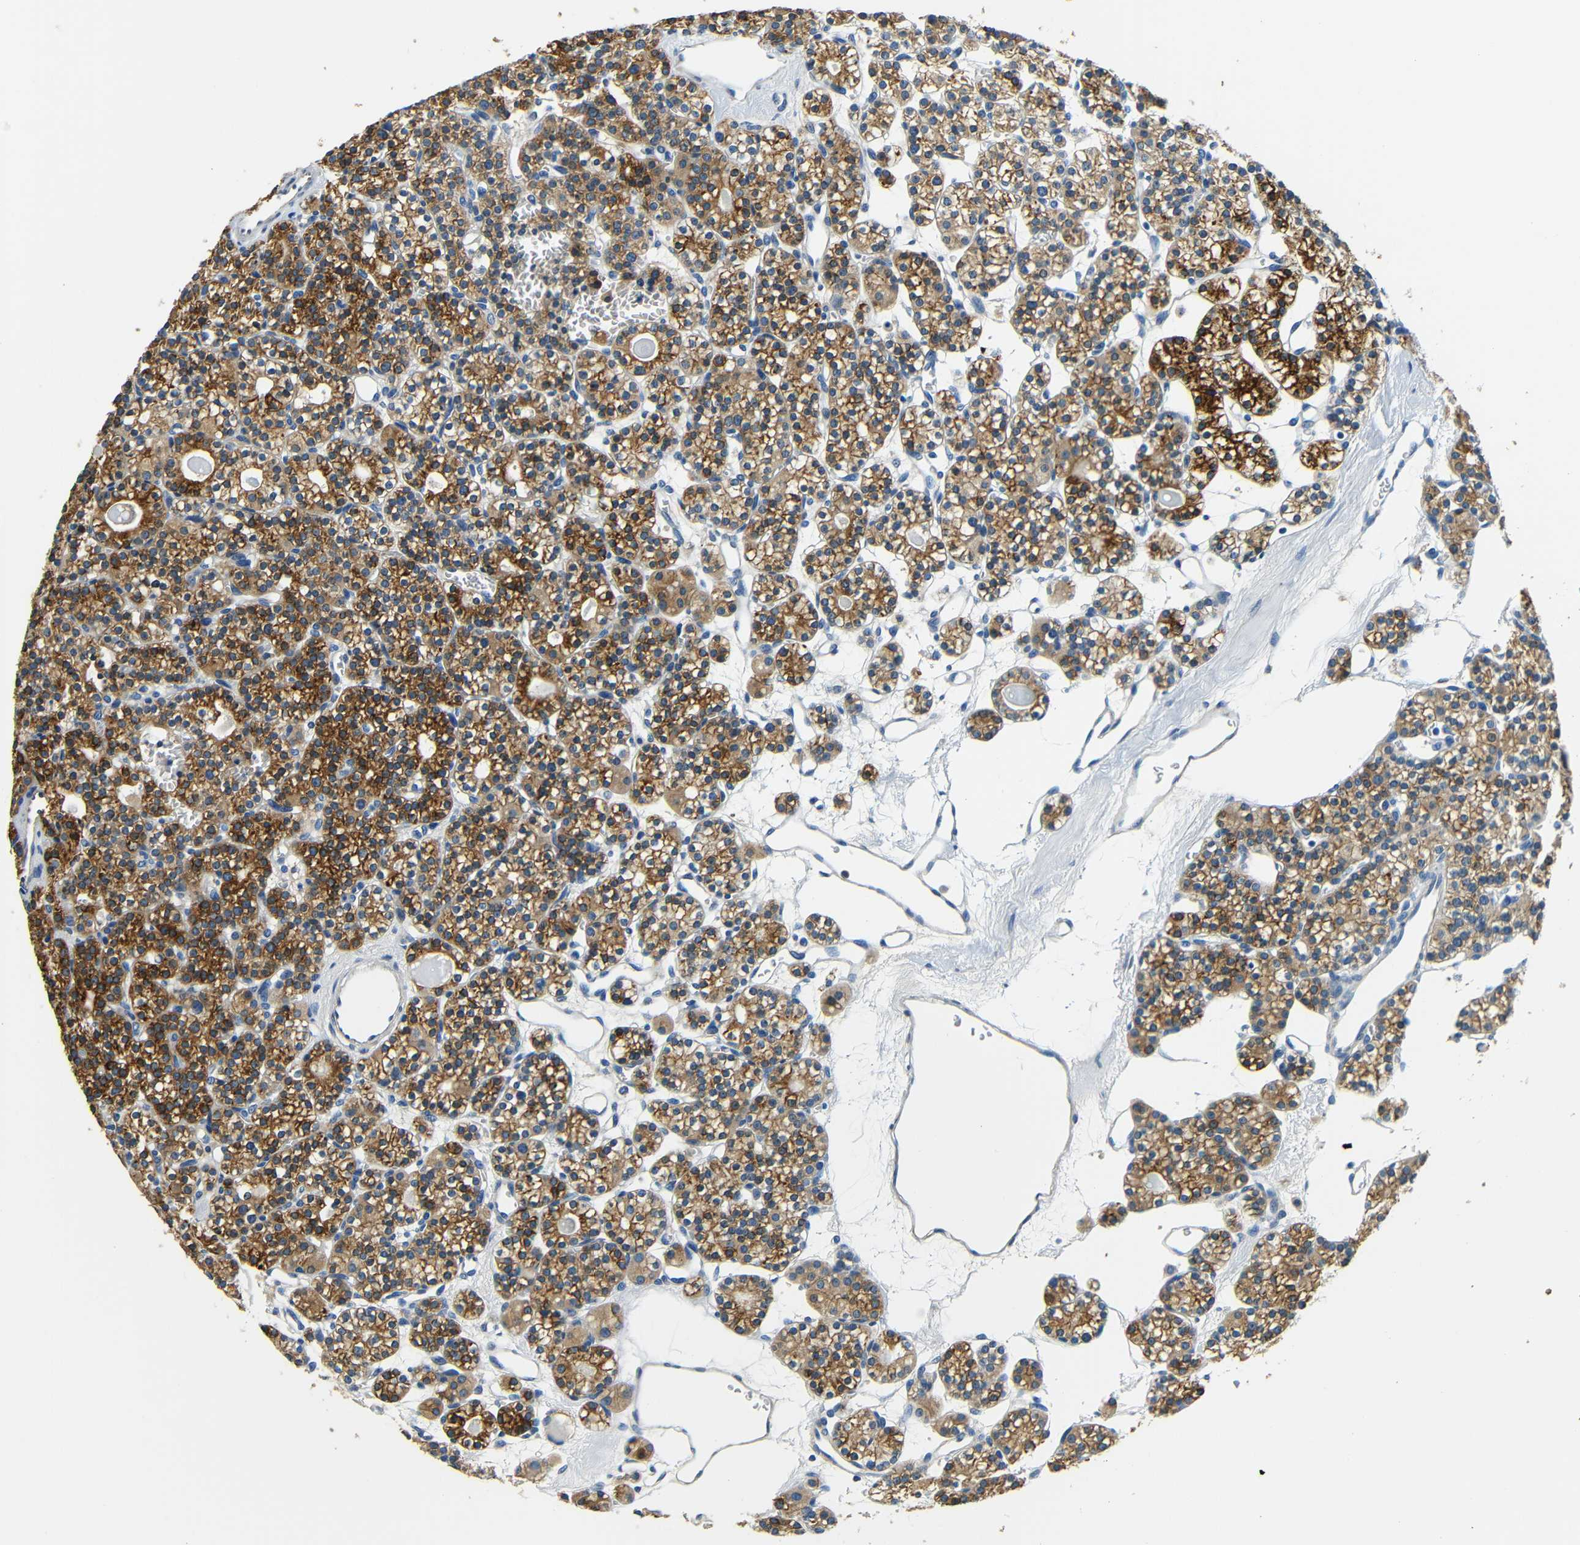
{"staining": {"intensity": "strong", "quantity": ">75%", "location": "cytoplasmic/membranous"}, "tissue": "parathyroid gland", "cell_type": "Glandular cells", "image_type": "normal", "snomed": [{"axis": "morphology", "description": "Normal tissue, NOS"}, {"axis": "topography", "description": "Parathyroid gland"}], "caption": "Parathyroid gland stained with DAB immunohistochemistry displays high levels of strong cytoplasmic/membranous staining in approximately >75% of glandular cells. (Brightfield microscopy of DAB IHC at high magnification).", "gene": "FMO5", "patient": {"sex": "female", "age": 64}}